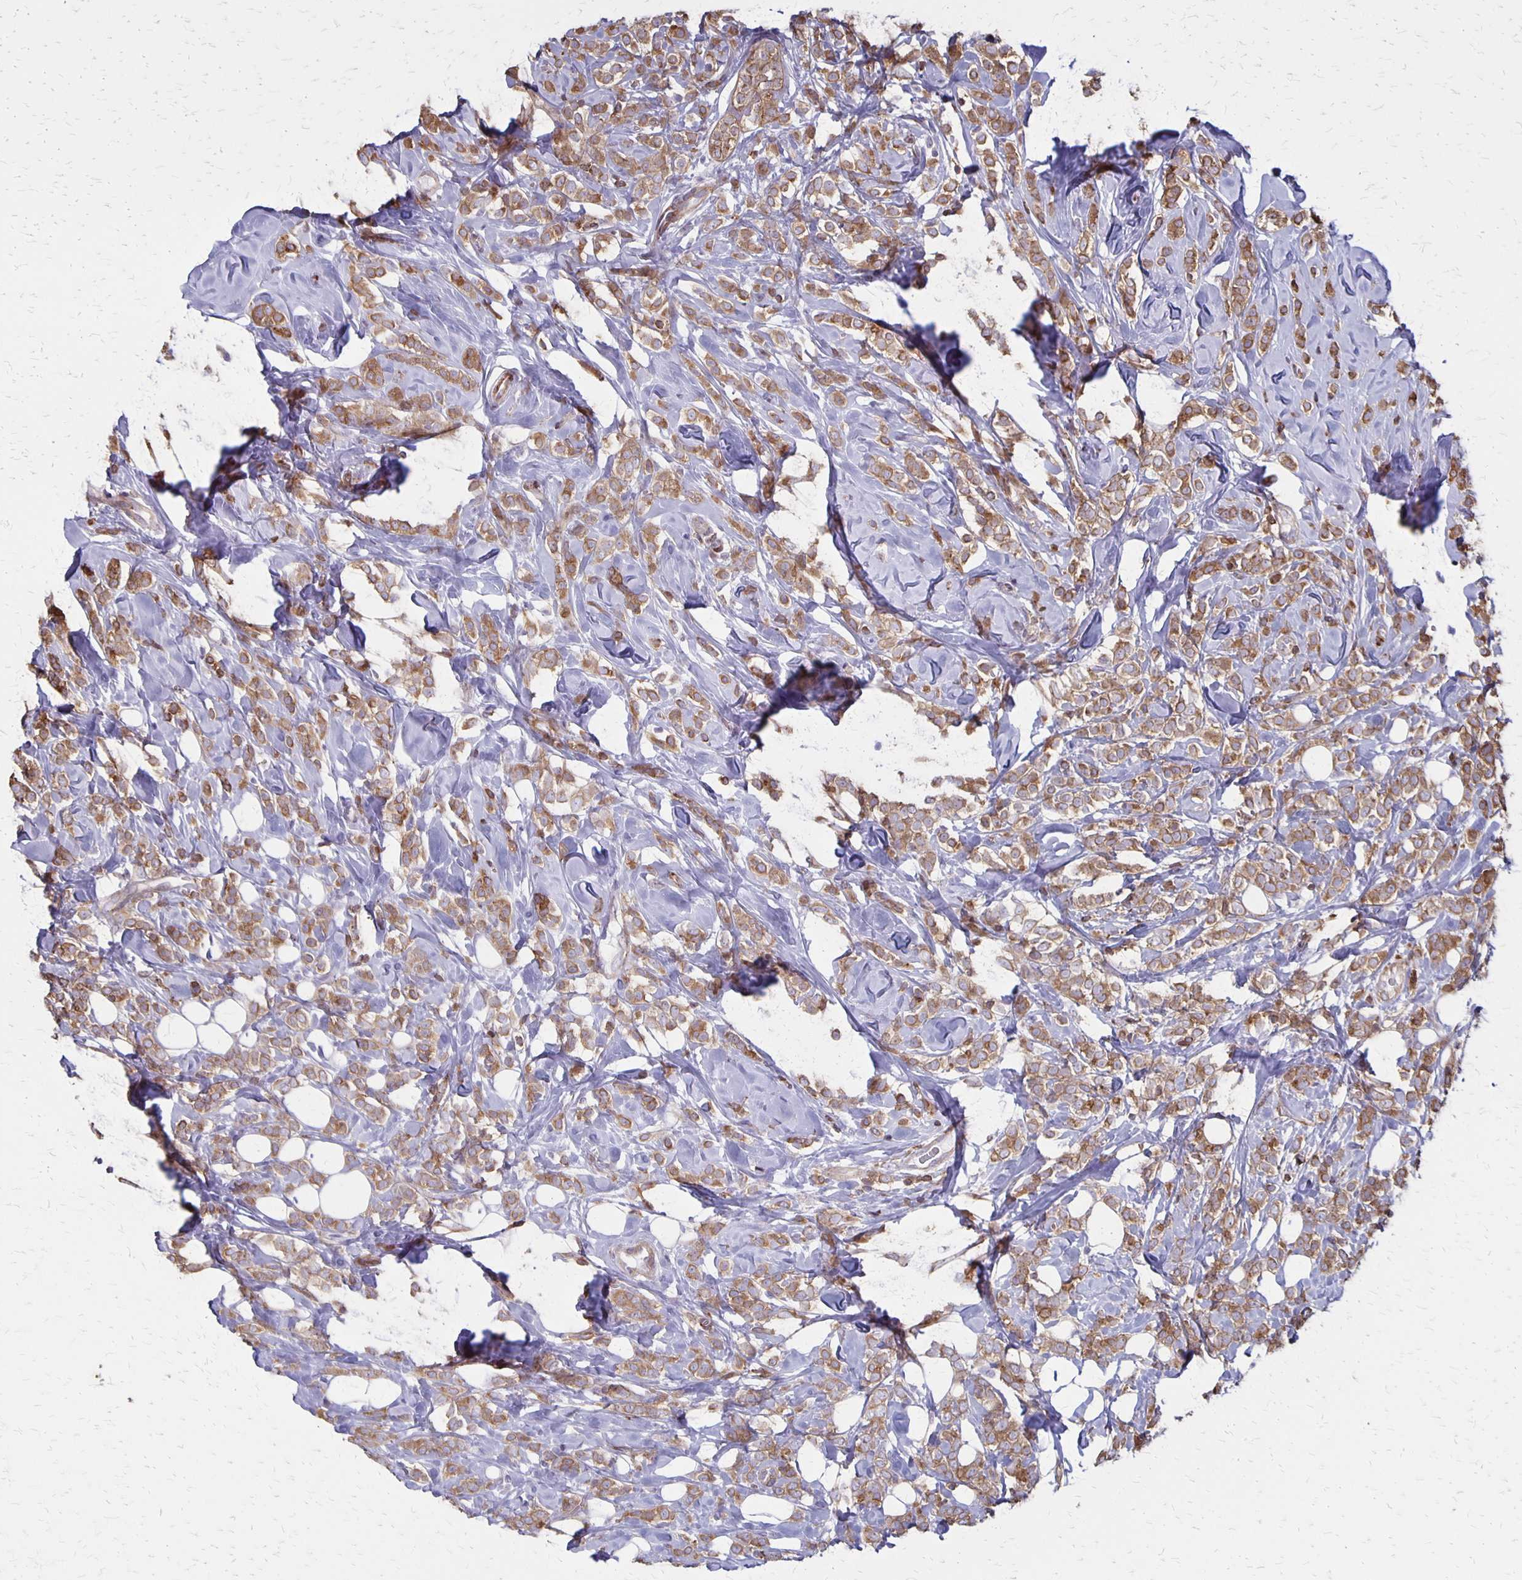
{"staining": {"intensity": "moderate", "quantity": ">75%", "location": "cytoplasmic/membranous"}, "tissue": "breast cancer", "cell_type": "Tumor cells", "image_type": "cancer", "snomed": [{"axis": "morphology", "description": "Lobular carcinoma"}, {"axis": "topography", "description": "Breast"}], "caption": "DAB immunohistochemical staining of human lobular carcinoma (breast) demonstrates moderate cytoplasmic/membranous protein positivity in approximately >75% of tumor cells.", "gene": "SEPTIN5", "patient": {"sex": "female", "age": 49}}